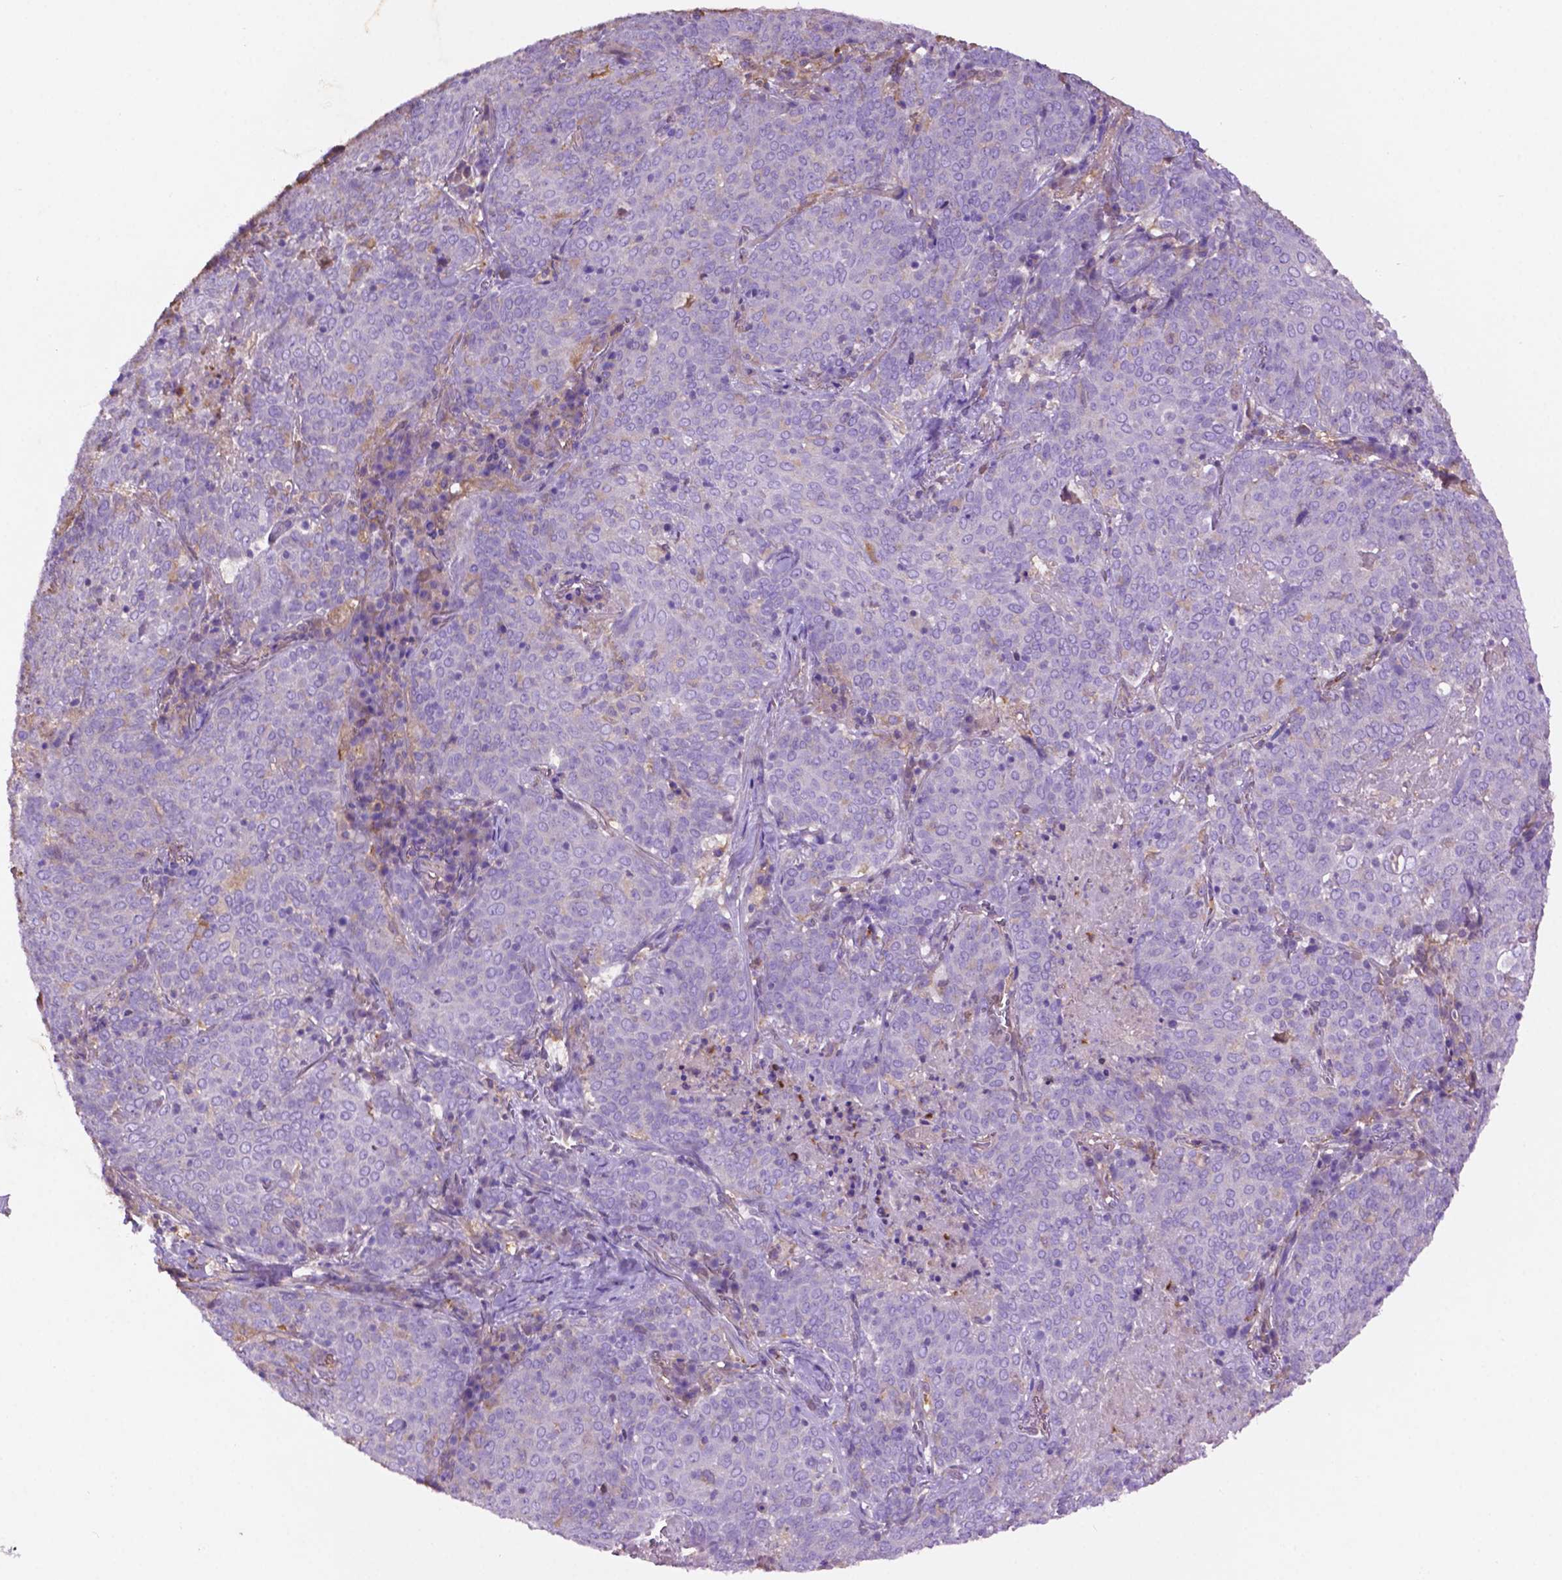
{"staining": {"intensity": "negative", "quantity": "none", "location": "none"}, "tissue": "lung cancer", "cell_type": "Tumor cells", "image_type": "cancer", "snomed": [{"axis": "morphology", "description": "Squamous cell carcinoma, NOS"}, {"axis": "topography", "description": "Lung"}], "caption": "This is an IHC micrograph of lung squamous cell carcinoma. There is no staining in tumor cells.", "gene": "GDPD5", "patient": {"sex": "male", "age": 82}}